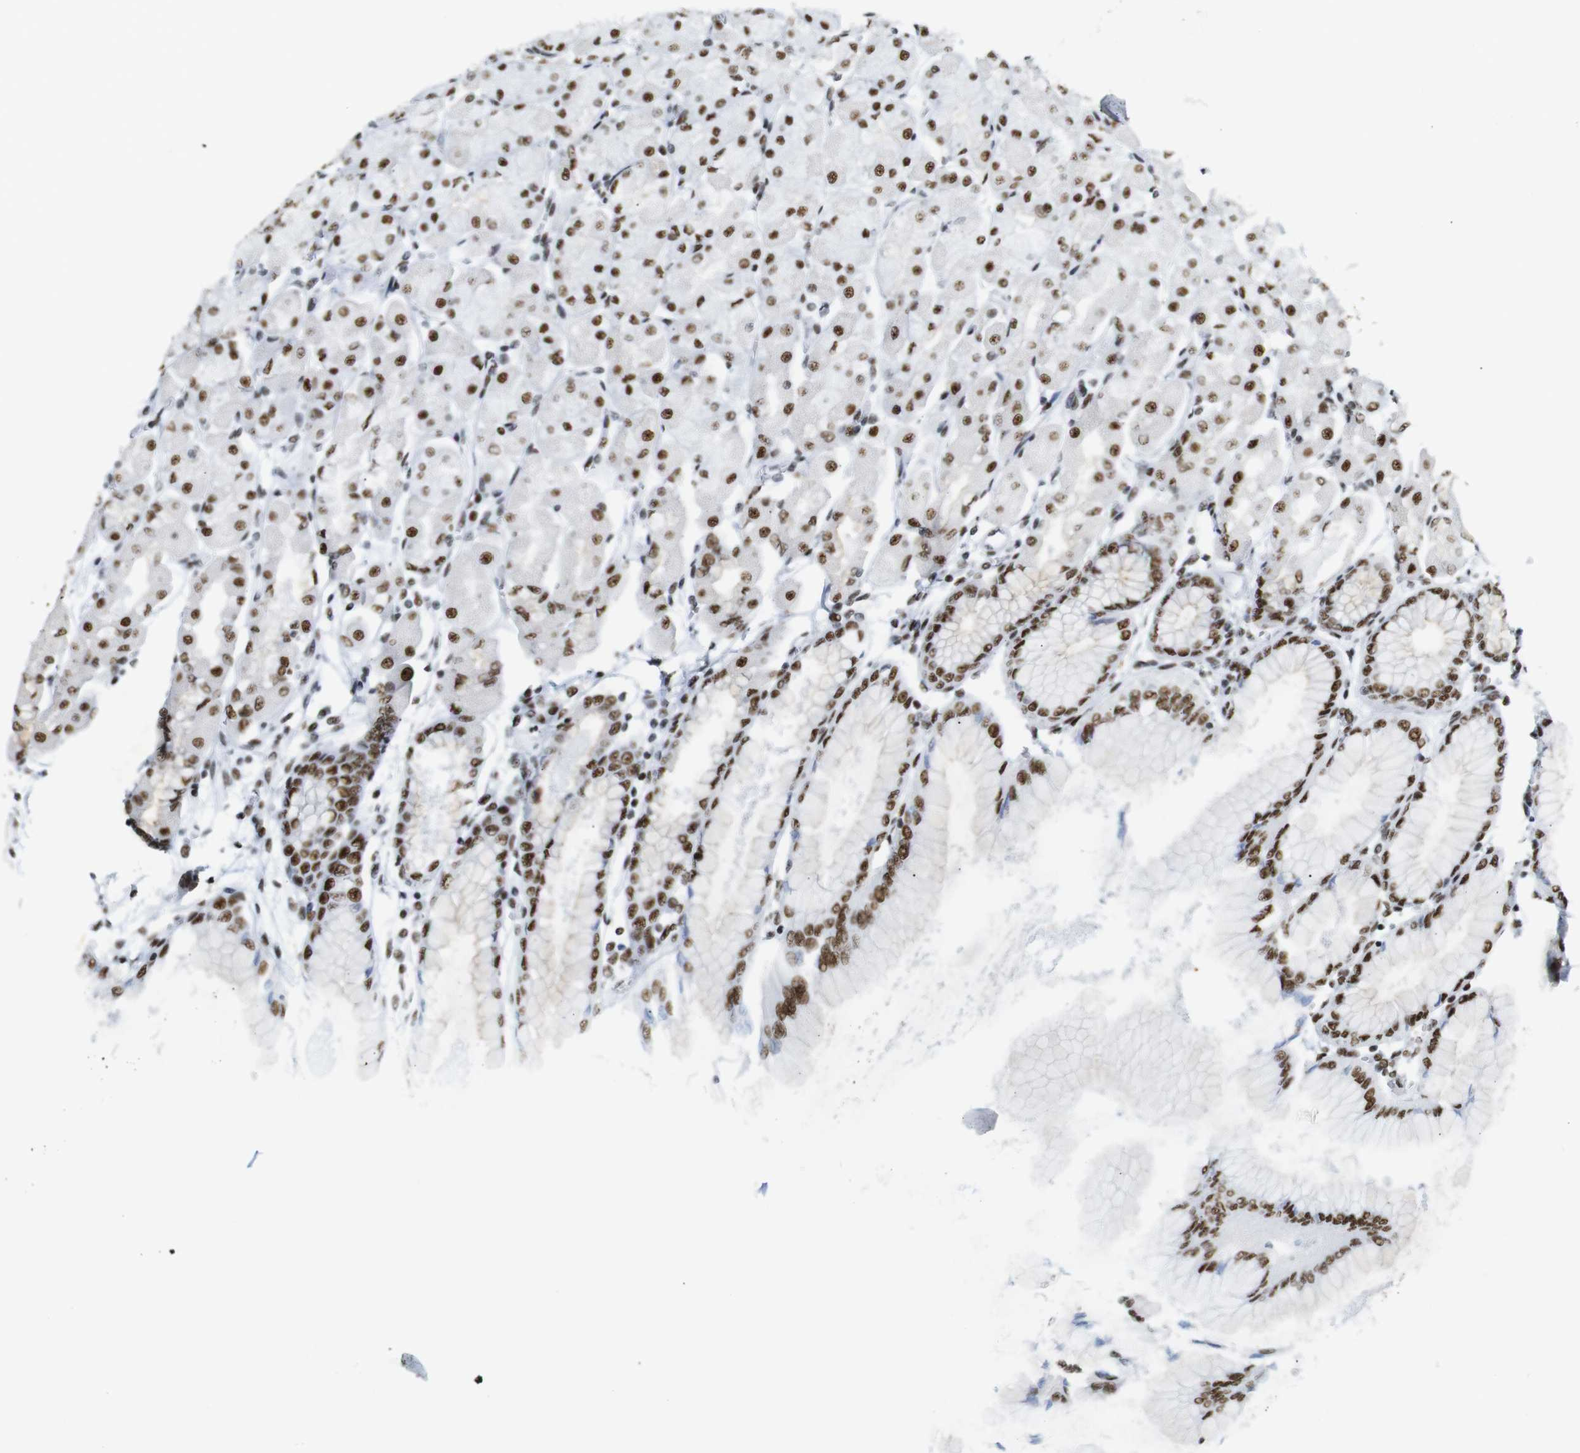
{"staining": {"intensity": "strong", "quantity": ">75%", "location": "nuclear"}, "tissue": "stomach", "cell_type": "Glandular cells", "image_type": "normal", "snomed": [{"axis": "morphology", "description": "Normal tissue, NOS"}, {"axis": "topography", "description": "Stomach, upper"}], "caption": "Stomach stained for a protein (brown) reveals strong nuclear positive expression in approximately >75% of glandular cells.", "gene": "TRA2B", "patient": {"sex": "female", "age": 56}}